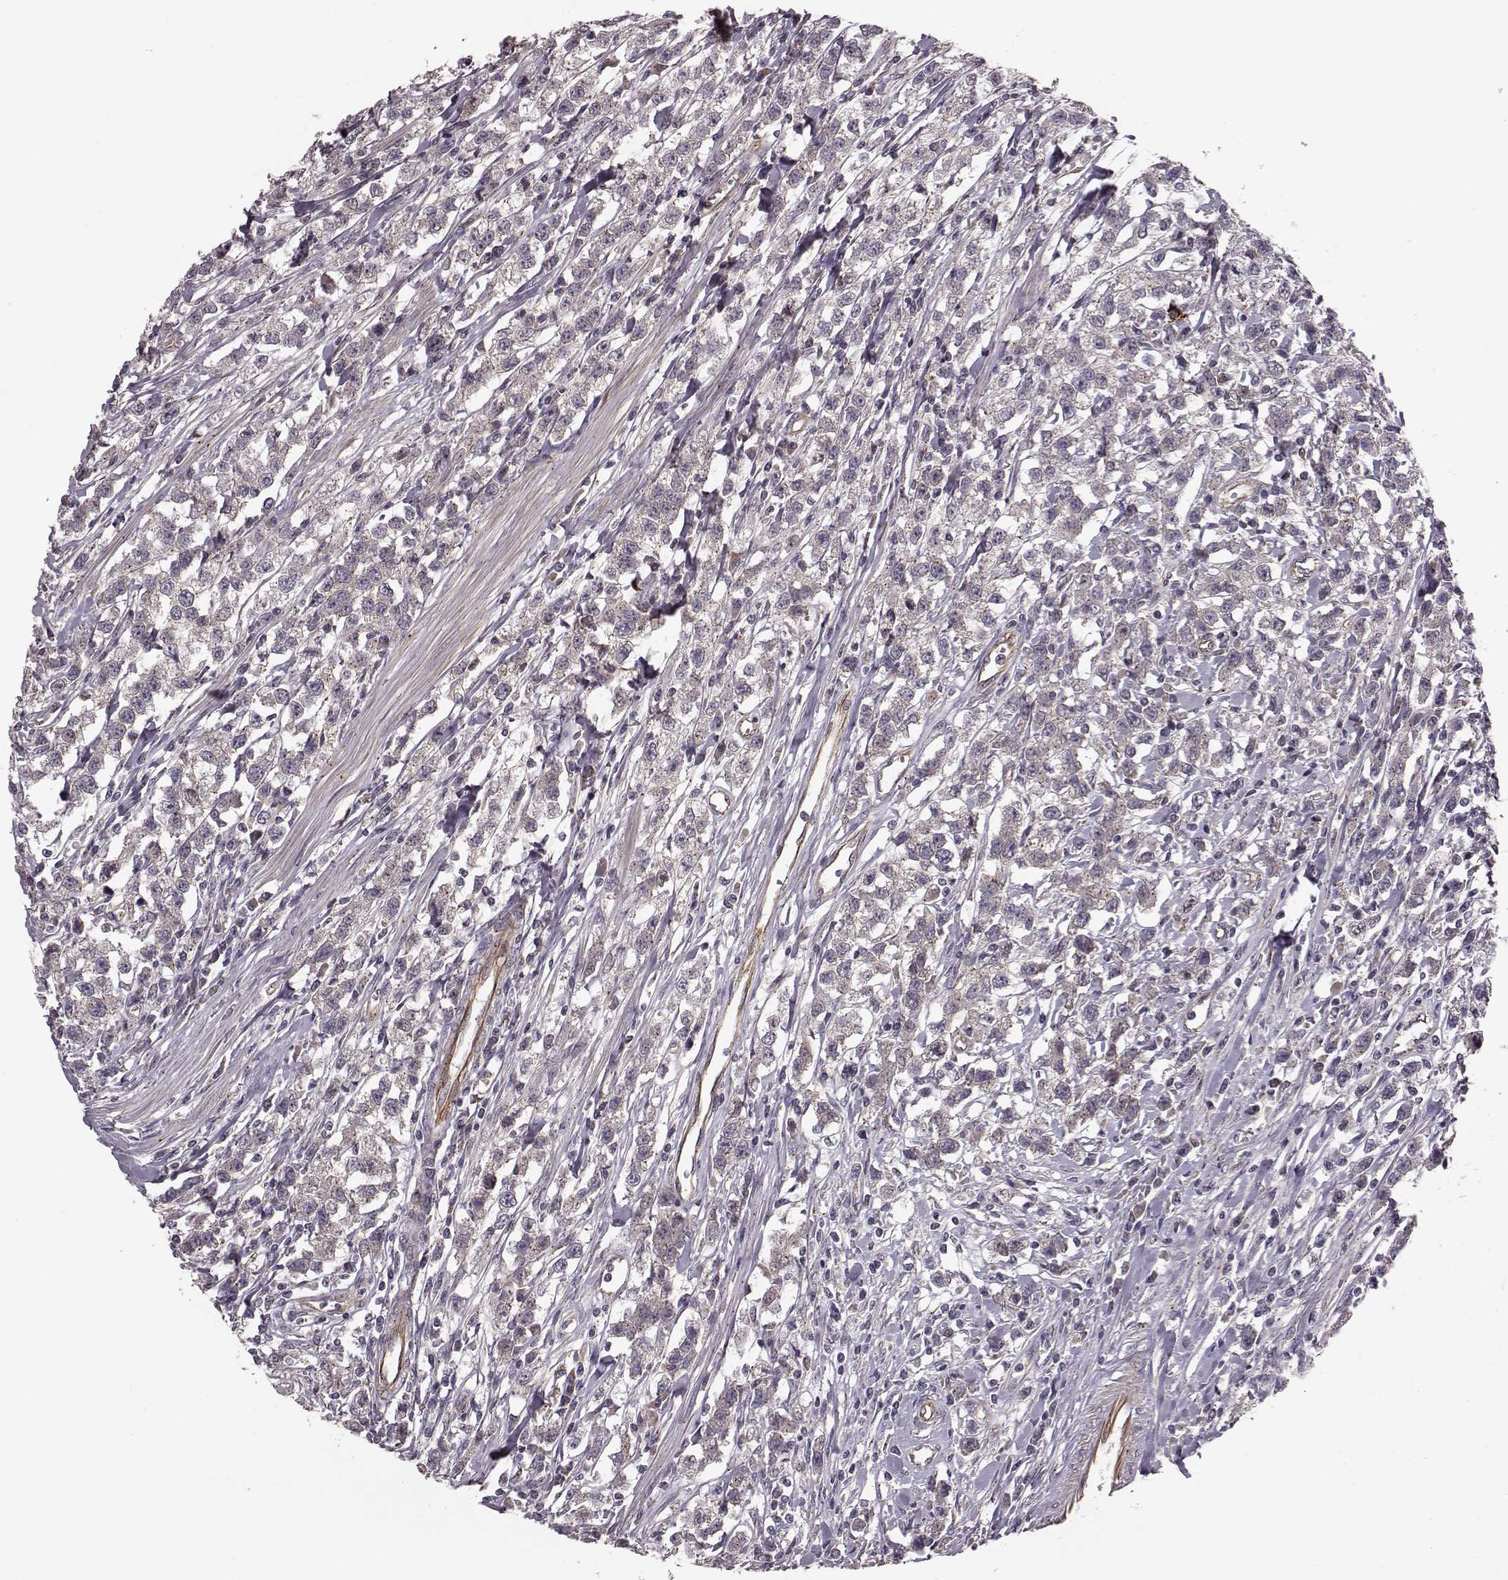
{"staining": {"intensity": "negative", "quantity": "none", "location": "none"}, "tissue": "testis cancer", "cell_type": "Tumor cells", "image_type": "cancer", "snomed": [{"axis": "morphology", "description": "Seminoma, NOS"}, {"axis": "topography", "description": "Testis"}], "caption": "IHC histopathology image of neoplastic tissue: testis cancer stained with DAB exhibits no significant protein expression in tumor cells.", "gene": "NTF3", "patient": {"sex": "male", "age": 59}}